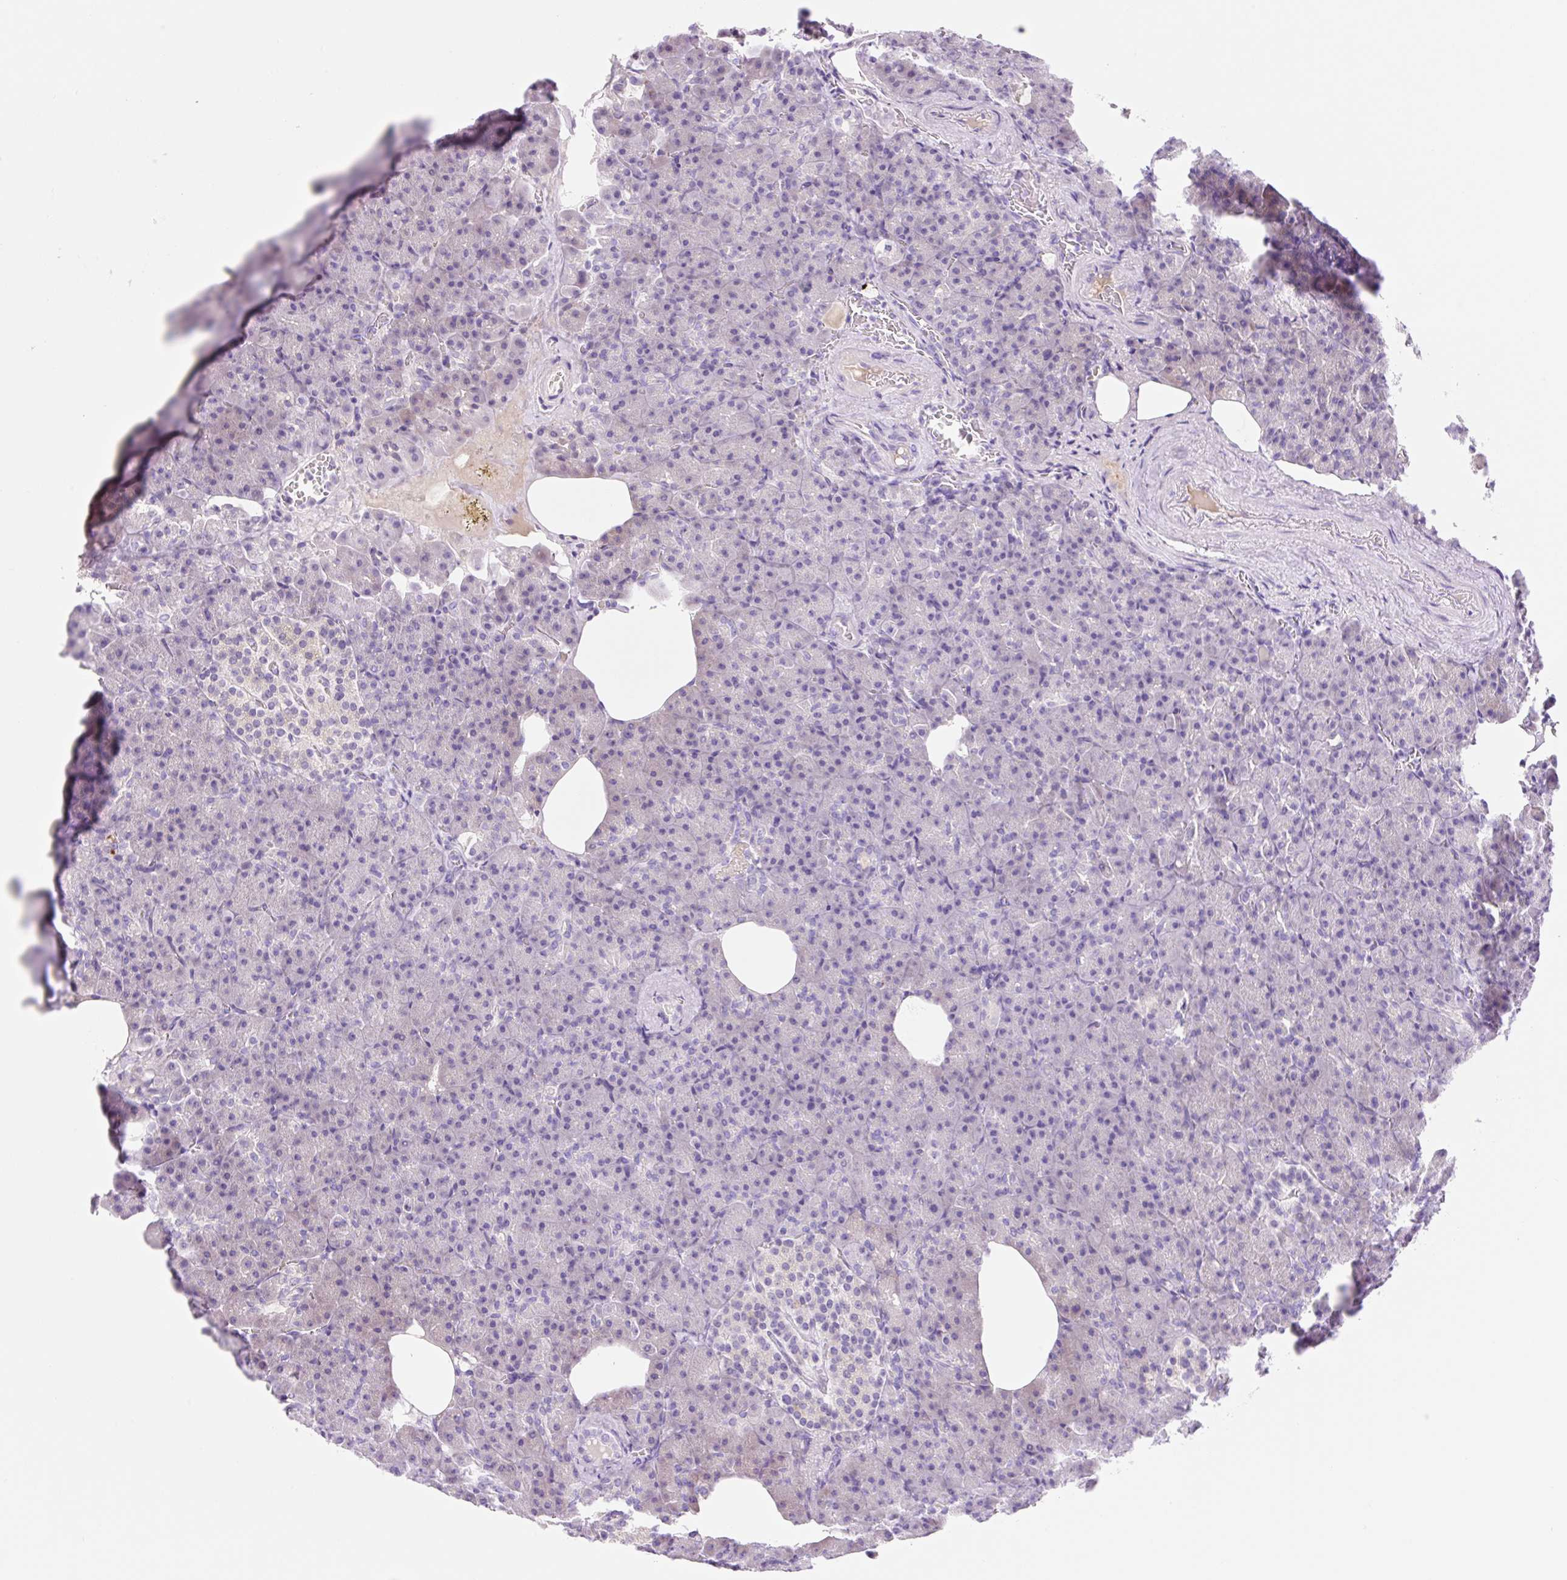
{"staining": {"intensity": "negative", "quantity": "none", "location": "none"}, "tissue": "pancreas", "cell_type": "Exocrine glandular cells", "image_type": "normal", "snomed": [{"axis": "morphology", "description": "Normal tissue, NOS"}, {"axis": "topography", "description": "Pancreas"}], "caption": "Exocrine glandular cells show no significant protein staining in benign pancreas. Brightfield microscopy of immunohistochemistry (IHC) stained with DAB (brown) and hematoxylin (blue), captured at high magnification.", "gene": "ZNF121", "patient": {"sex": "female", "age": 74}}